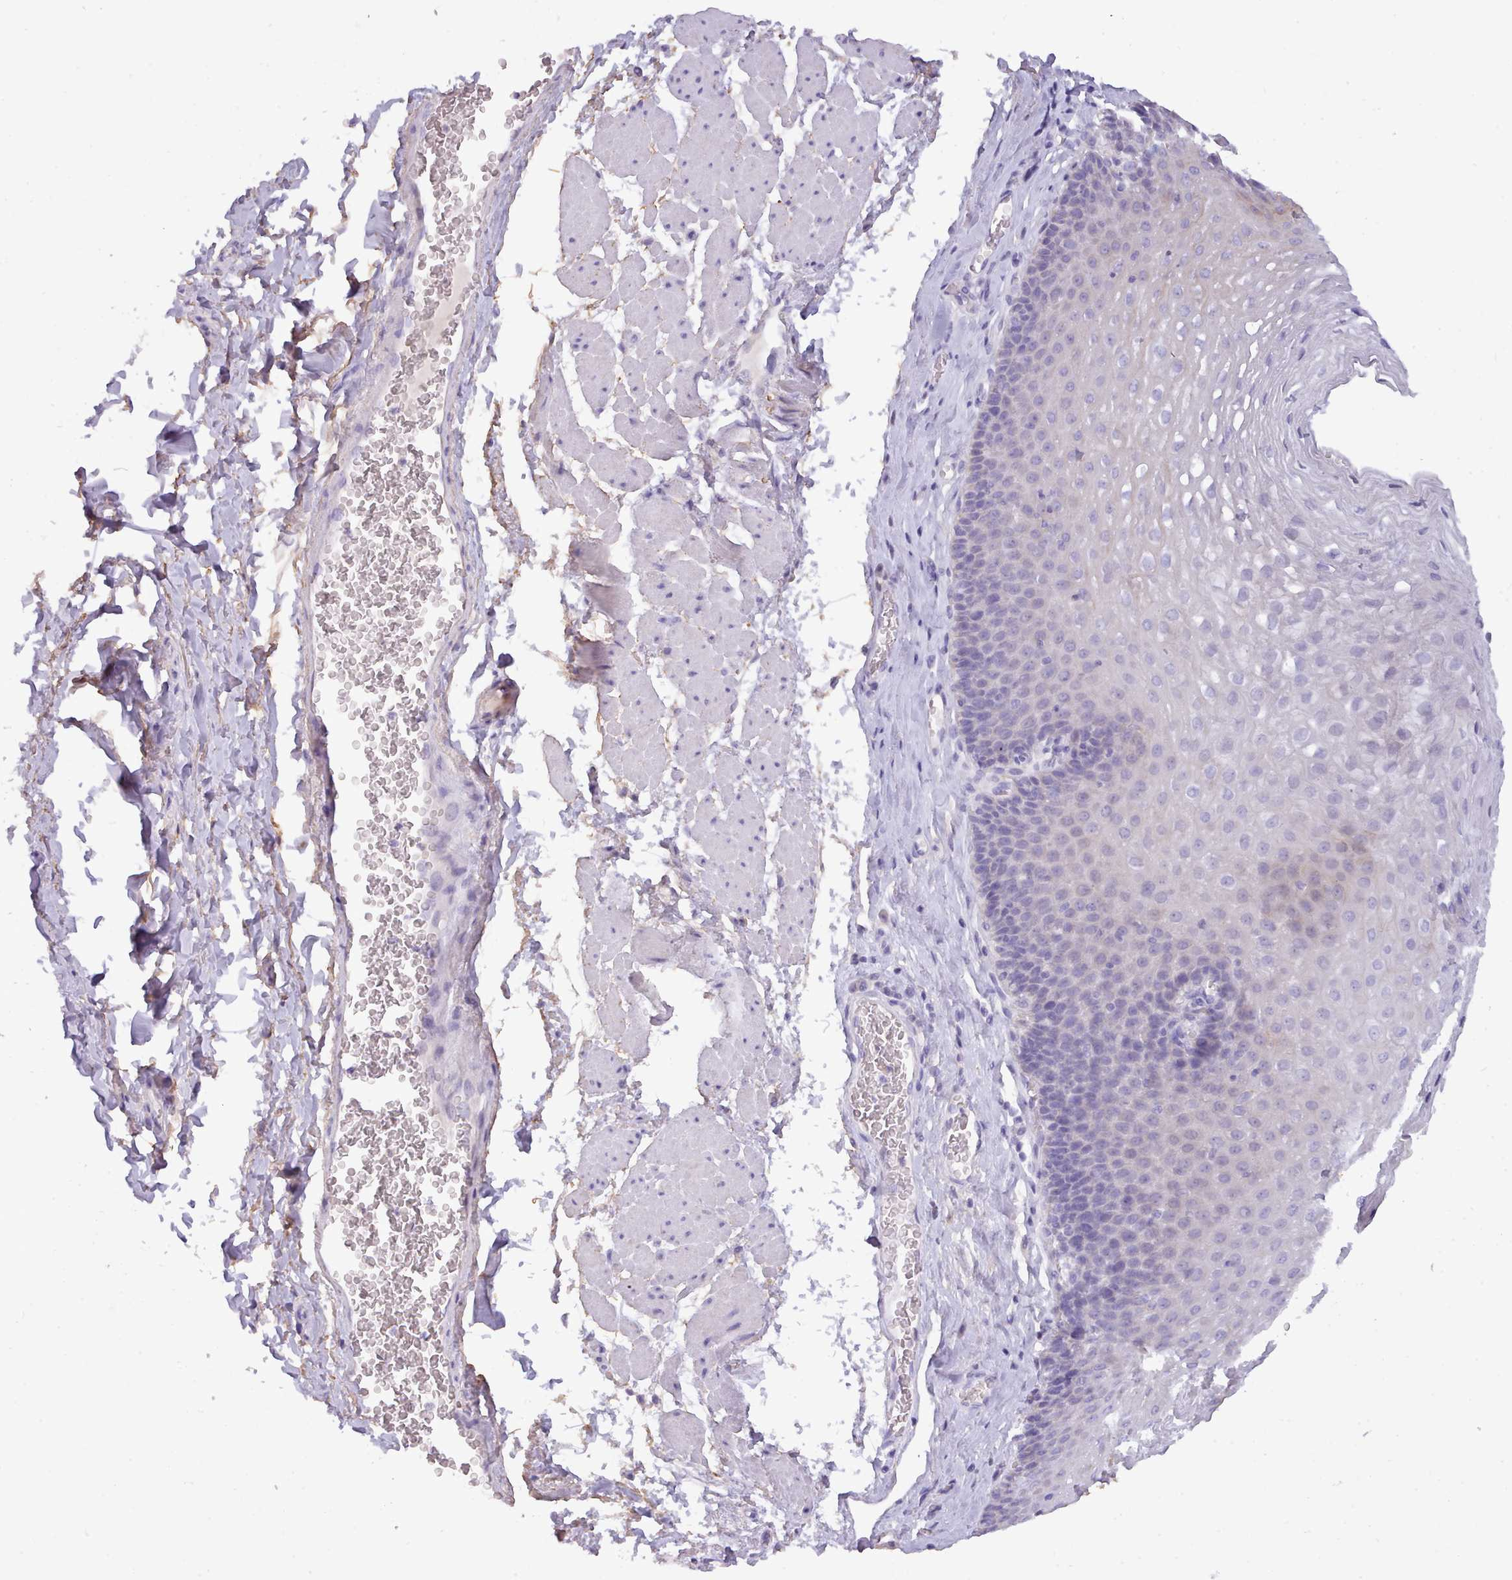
{"staining": {"intensity": "negative", "quantity": "none", "location": "none"}, "tissue": "esophagus", "cell_type": "Squamous epithelial cells", "image_type": "normal", "snomed": [{"axis": "morphology", "description": "Normal tissue, NOS"}, {"axis": "topography", "description": "Esophagus"}], "caption": "Immunohistochemistry (IHC) micrograph of benign esophagus: esophagus stained with DAB shows no significant protein staining in squamous epithelial cells. Brightfield microscopy of immunohistochemistry stained with DAB (3,3'-diaminobenzidine) (brown) and hematoxylin (blue), captured at high magnification.", "gene": "CYP2A13", "patient": {"sex": "female", "age": 66}}